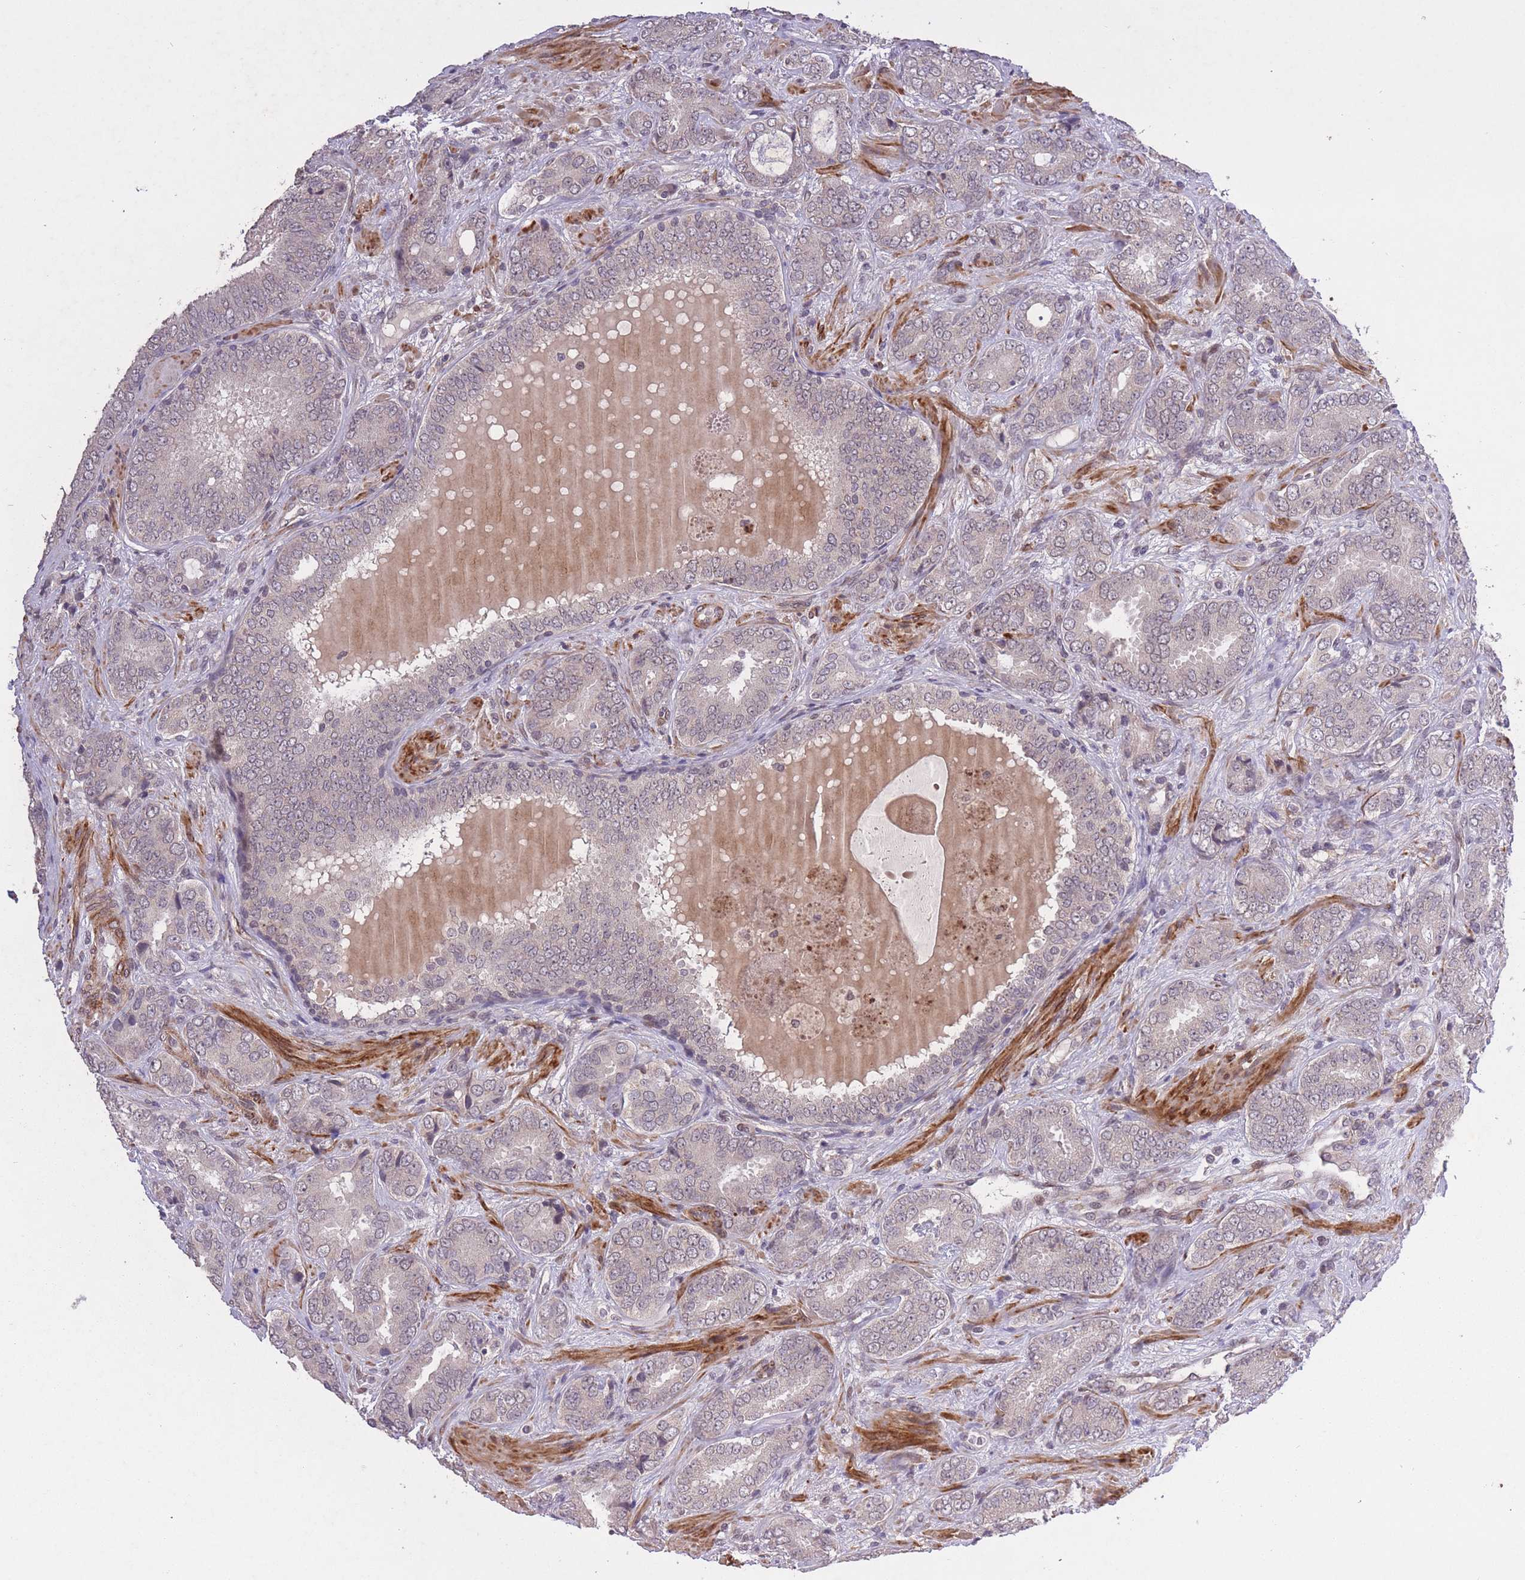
{"staining": {"intensity": "negative", "quantity": "none", "location": "none"}, "tissue": "prostate cancer", "cell_type": "Tumor cells", "image_type": "cancer", "snomed": [{"axis": "morphology", "description": "Adenocarcinoma, High grade"}, {"axis": "topography", "description": "Prostate"}], "caption": "Histopathology image shows no protein expression in tumor cells of prostate cancer tissue.", "gene": "CBX6", "patient": {"sex": "male", "age": 71}}